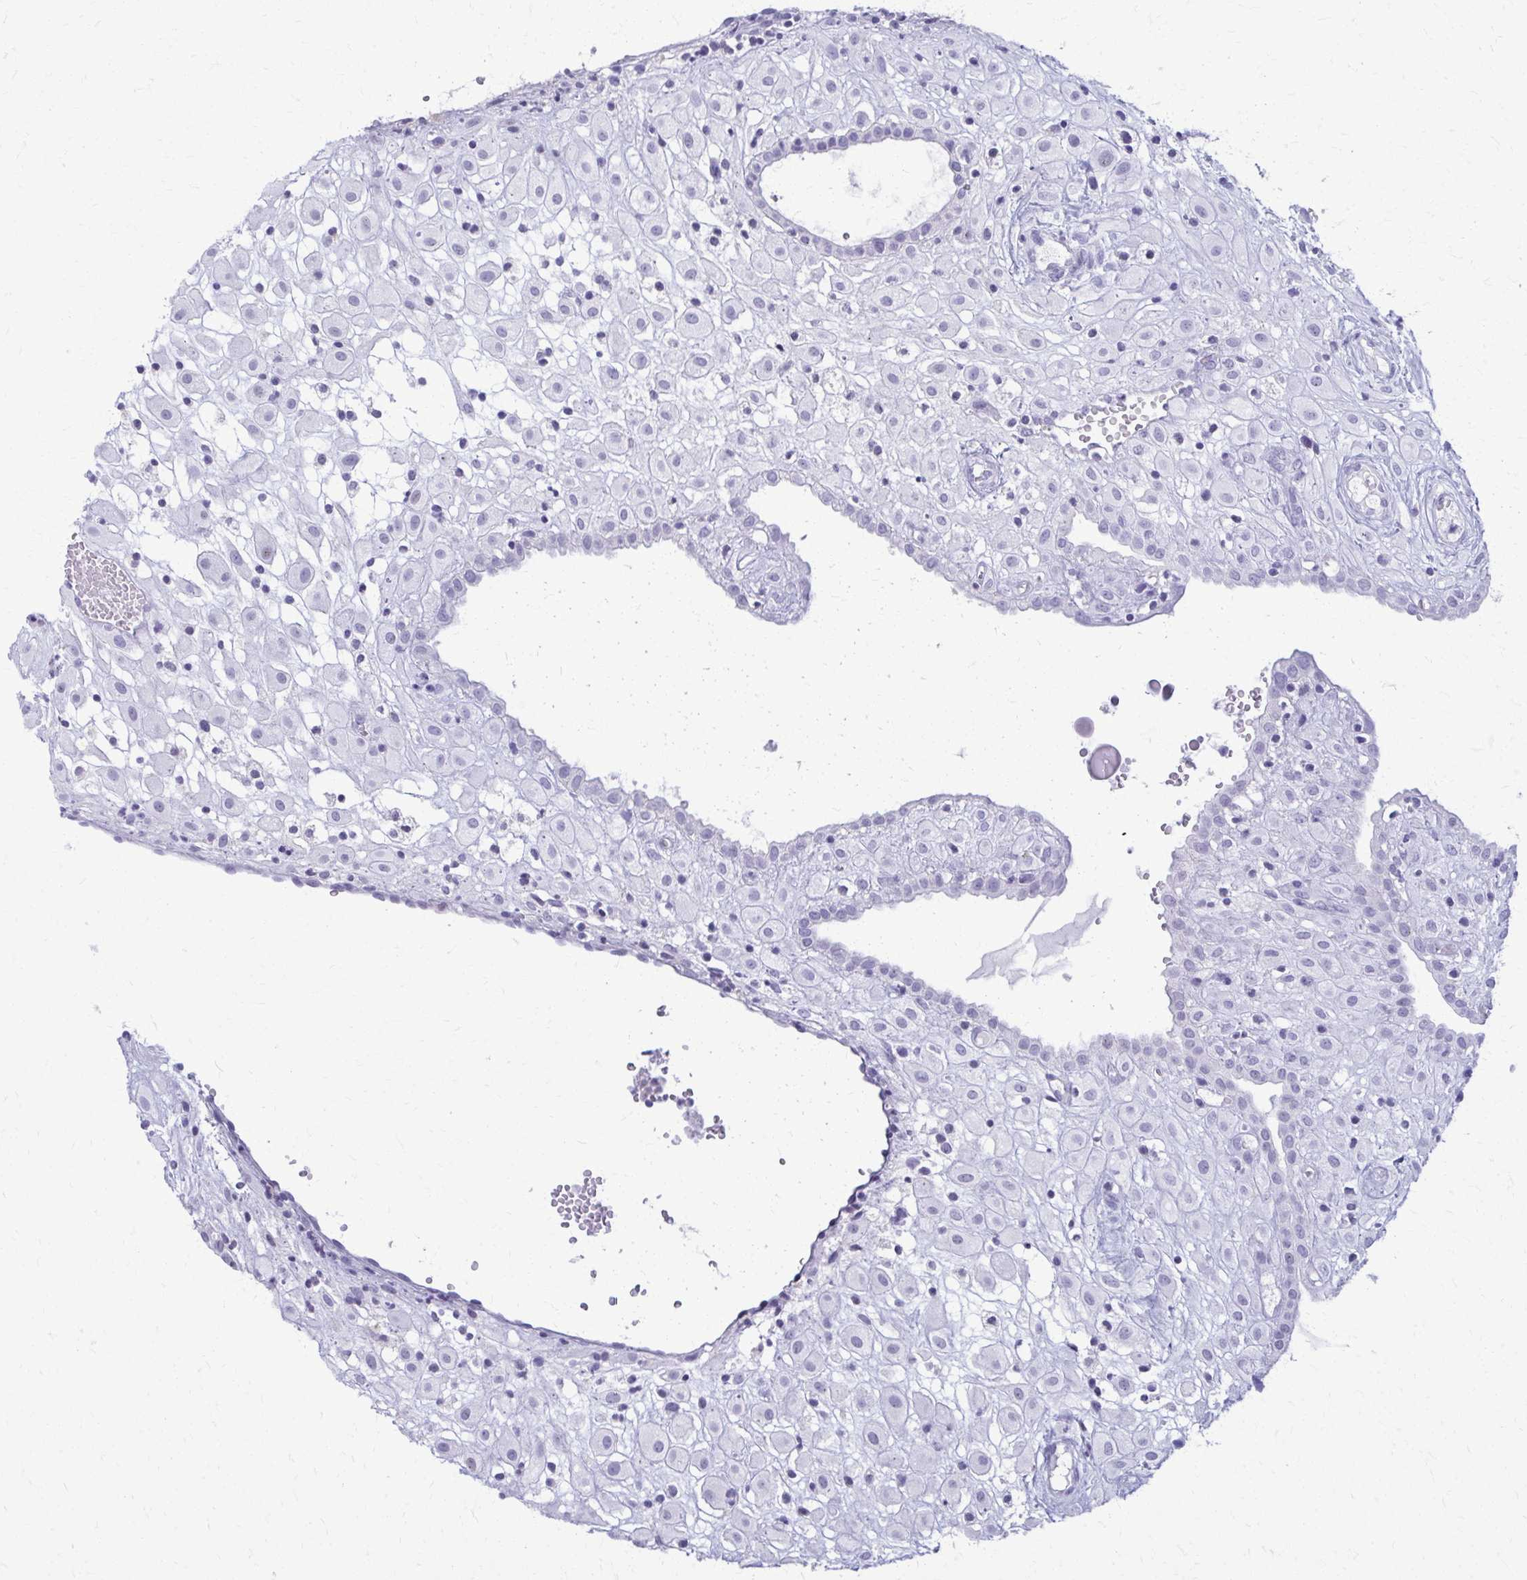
{"staining": {"intensity": "negative", "quantity": "none", "location": "none"}, "tissue": "placenta", "cell_type": "Decidual cells", "image_type": "normal", "snomed": [{"axis": "morphology", "description": "Normal tissue, NOS"}, {"axis": "topography", "description": "Placenta"}], "caption": "This is a micrograph of immunohistochemistry staining of unremarkable placenta, which shows no positivity in decidual cells.", "gene": "ACSM2A", "patient": {"sex": "female", "age": 24}}